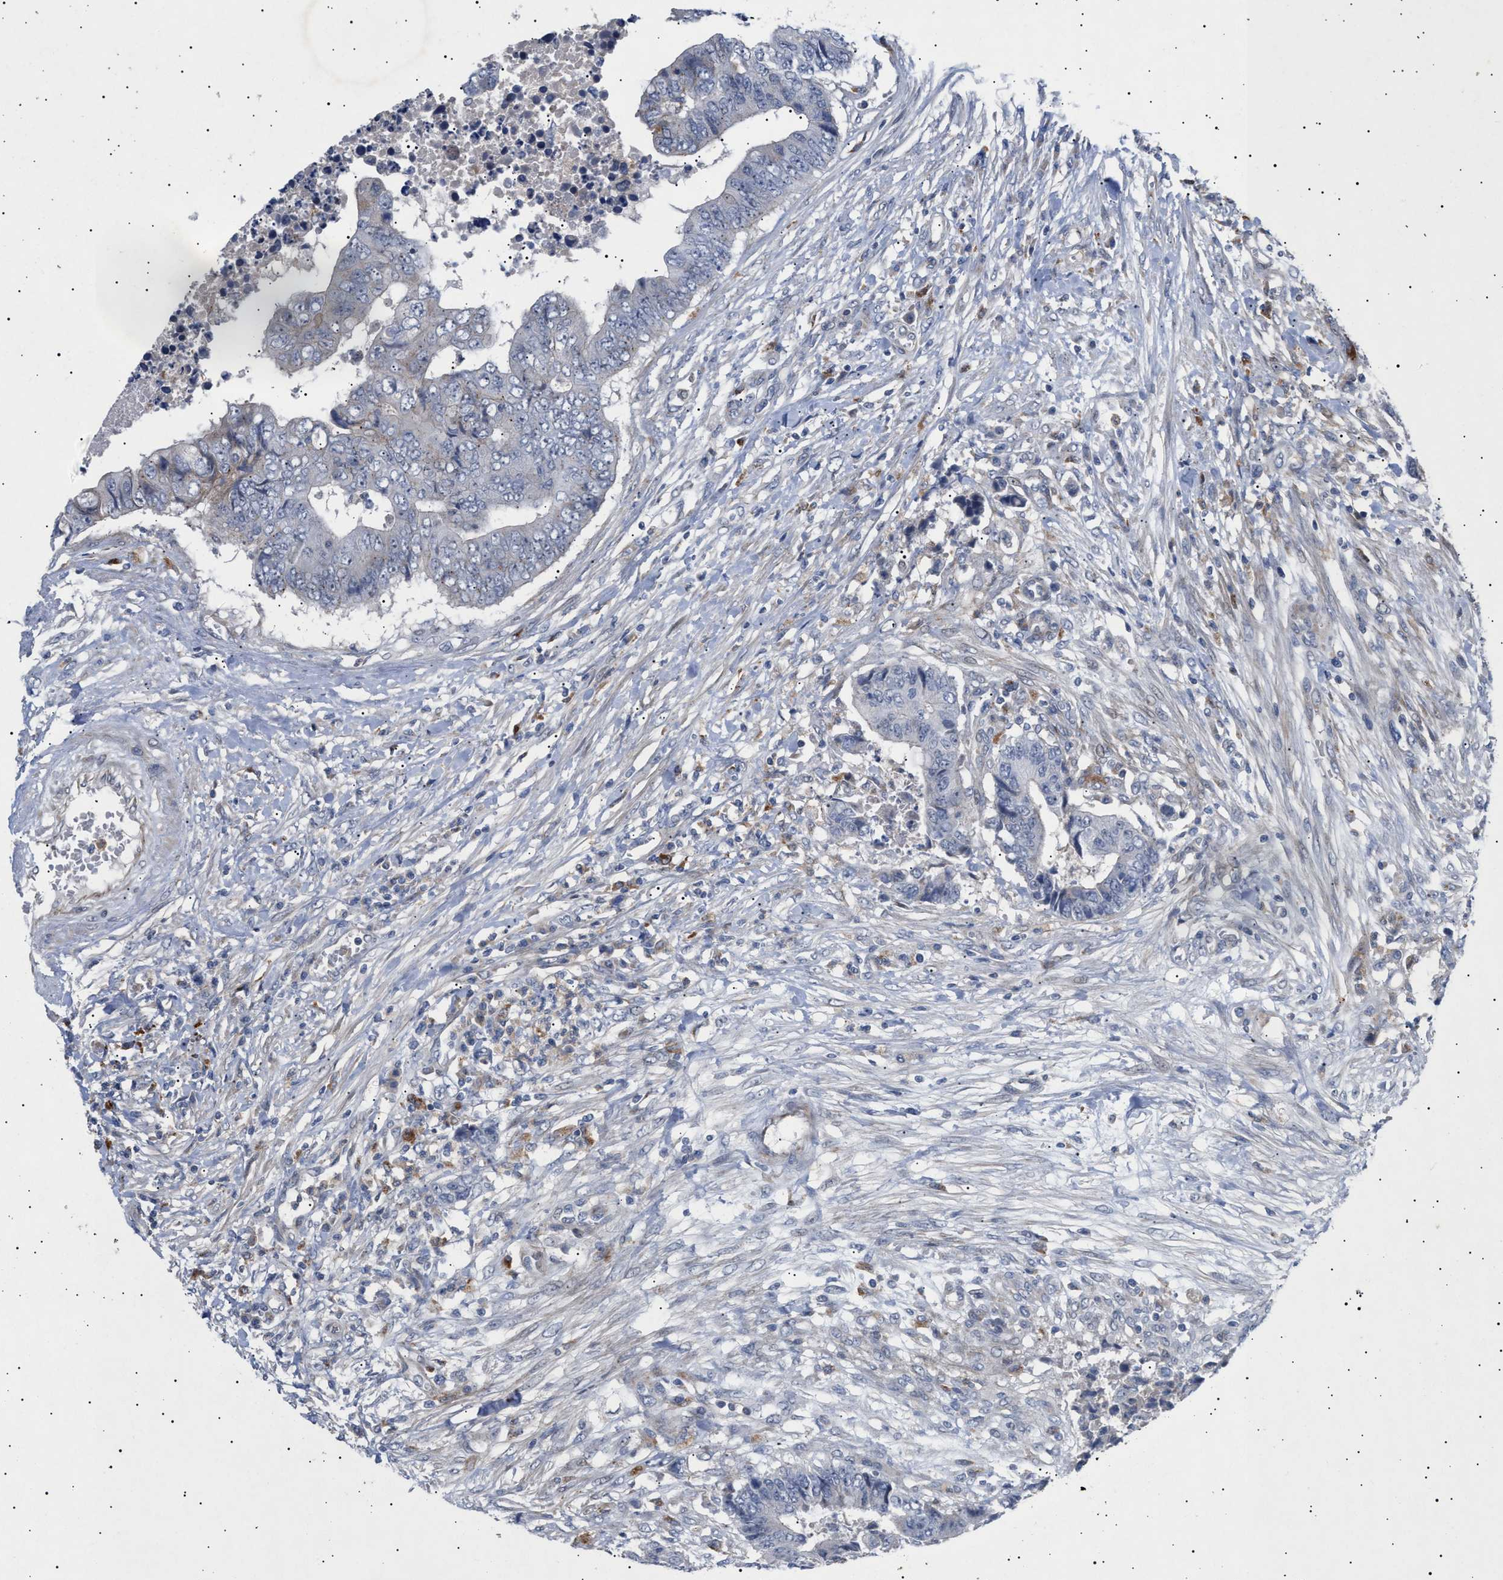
{"staining": {"intensity": "negative", "quantity": "none", "location": "none"}, "tissue": "colorectal cancer", "cell_type": "Tumor cells", "image_type": "cancer", "snomed": [{"axis": "morphology", "description": "Adenocarcinoma, NOS"}, {"axis": "topography", "description": "Rectum"}], "caption": "An immunohistochemistry (IHC) photomicrograph of colorectal cancer is shown. There is no staining in tumor cells of colorectal cancer. (DAB IHC, high magnification).", "gene": "SIRT5", "patient": {"sex": "male", "age": 84}}